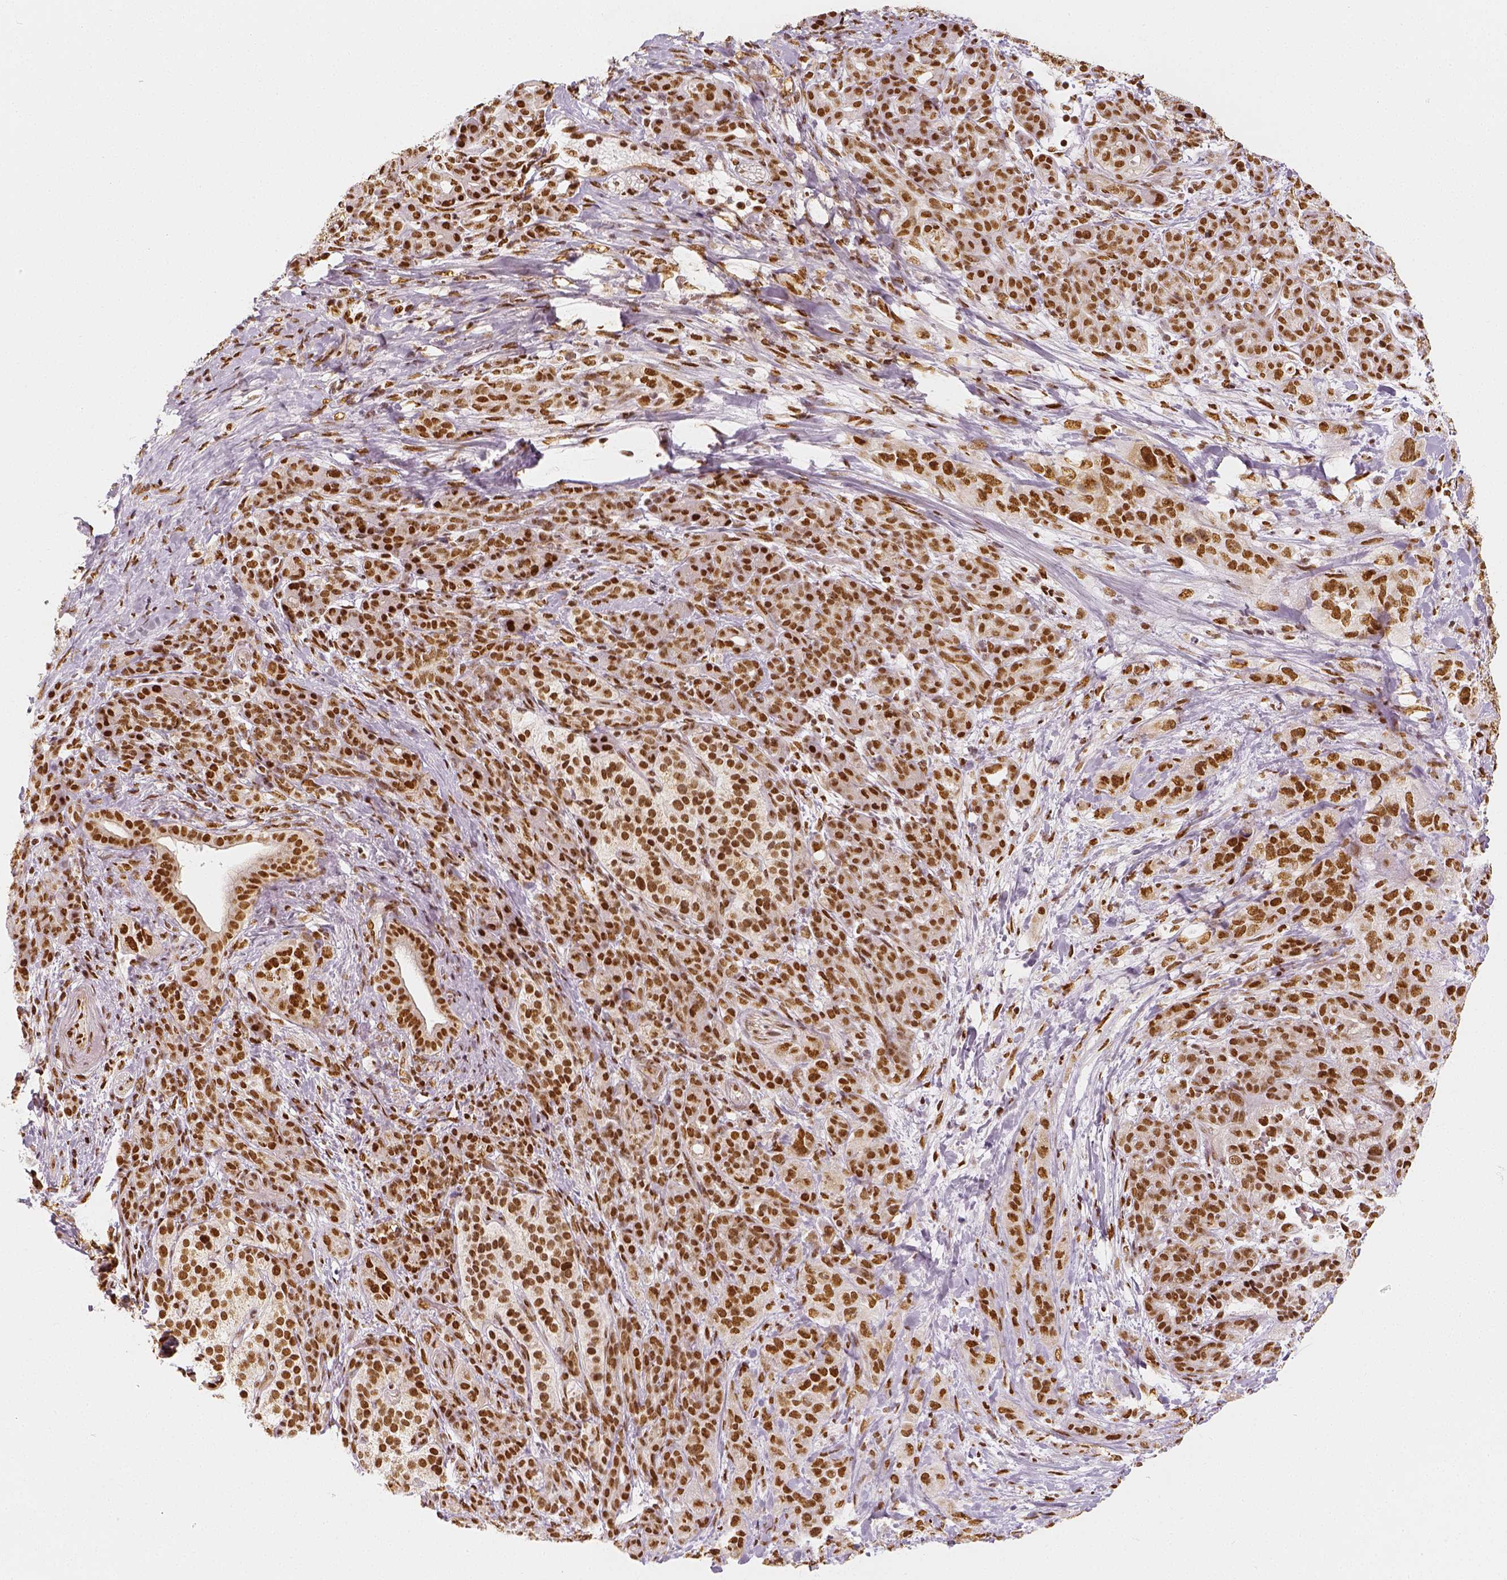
{"staining": {"intensity": "strong", "quantity": ">75%", "location": "nuclear"}, "tissue": "pancreatic cancer", "cell_type": "Tumor cells", "image_type": "cancer", "snomed": [{"axis": "morphology", "description": "Adenocarcinoma, NOS"}, {"axis": "topography", "description": "Pancreas"}], "caption": "Adenocarcinoma (pancreatic) tissue reveals strong nuclear positivity in about >75% of tumor cells", "gene": "KDM5B", "patient": {"sex": "male", "age": 44}}